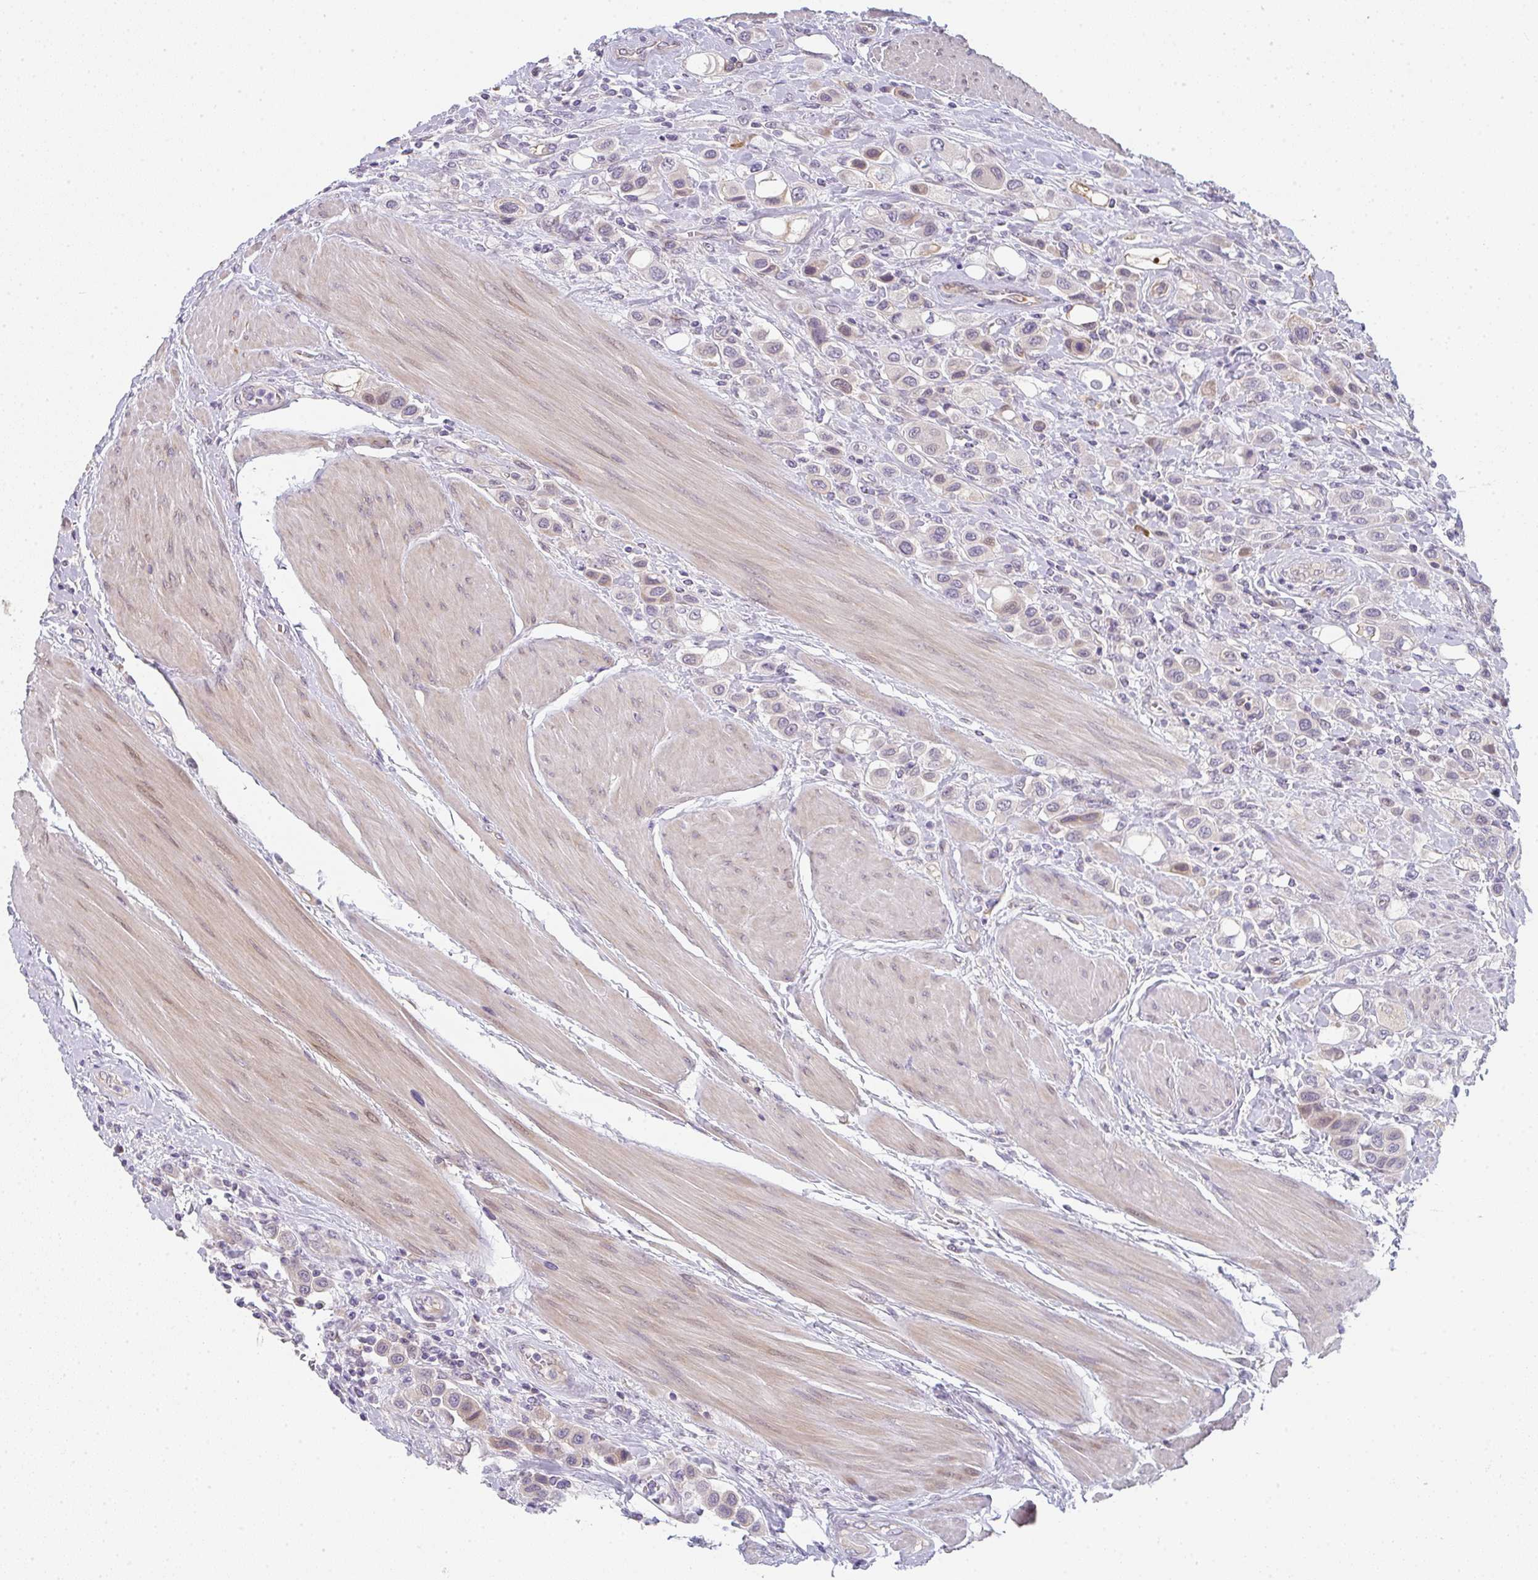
{"staining": {"intensity": "weak", "quantity": "<25%", "location": "cytoplasmic/membranous,nuclear"}, "tissue": "urothelial cancer", "cell_type": "Tumor cells", "image_type": "cancer", "snomed": [{"axis": "morphology", "description": "Urothelial carcinoma, High grade"}, {"axis": "topography", "description": "Urinary bladder"}], "caption": "Tumor cells are negative for protein expression in human urothelial cancer.", "gene": "TNFRSF10A", "patient": {"sex": "male", "age": 50}}